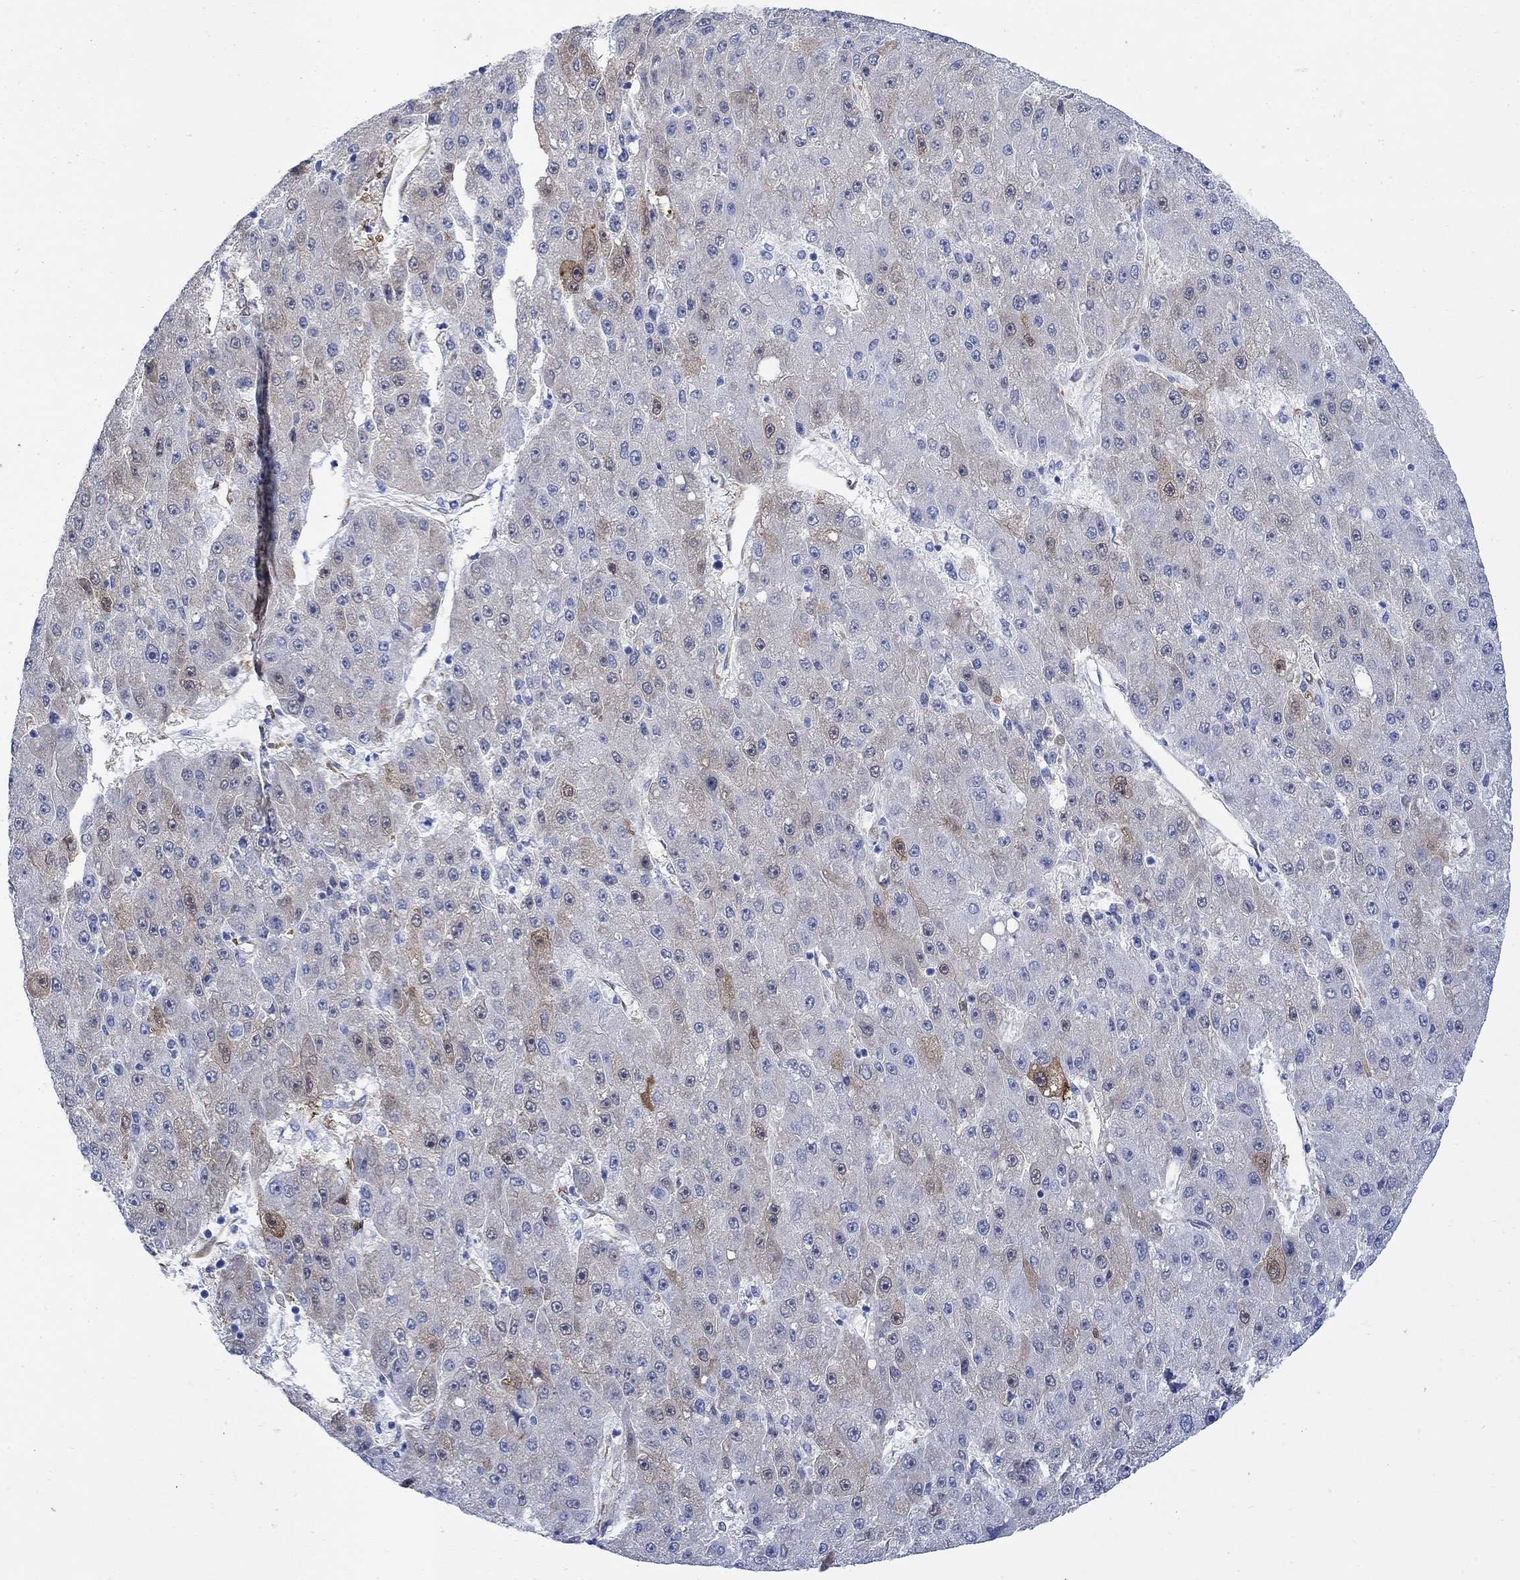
{"staining": {"intensity": "strong", "quantity": "<25%", "location": "cytoplasmic/membranous"}, "tissue": "liver cancer", "cell_type": "Tumor cells", "image_type": "cancer", "snomed": [{"axis": "morphology", "description": "Carcinoma, Hepatocellular, NOS"}, {"axis": "topography", "description": "Liver"}], "caption": "The histopathology image shows immunohistochemical staining of hepatocellular carcinoma (liver). There is strong cytoplasmic/membranous expression is seen in about <25% of tumor cells. (Brightfield microscopy of DAB IHC at high magnification).", "gene": "TGM2", "patient": {"sex": "male", "age": 67}}